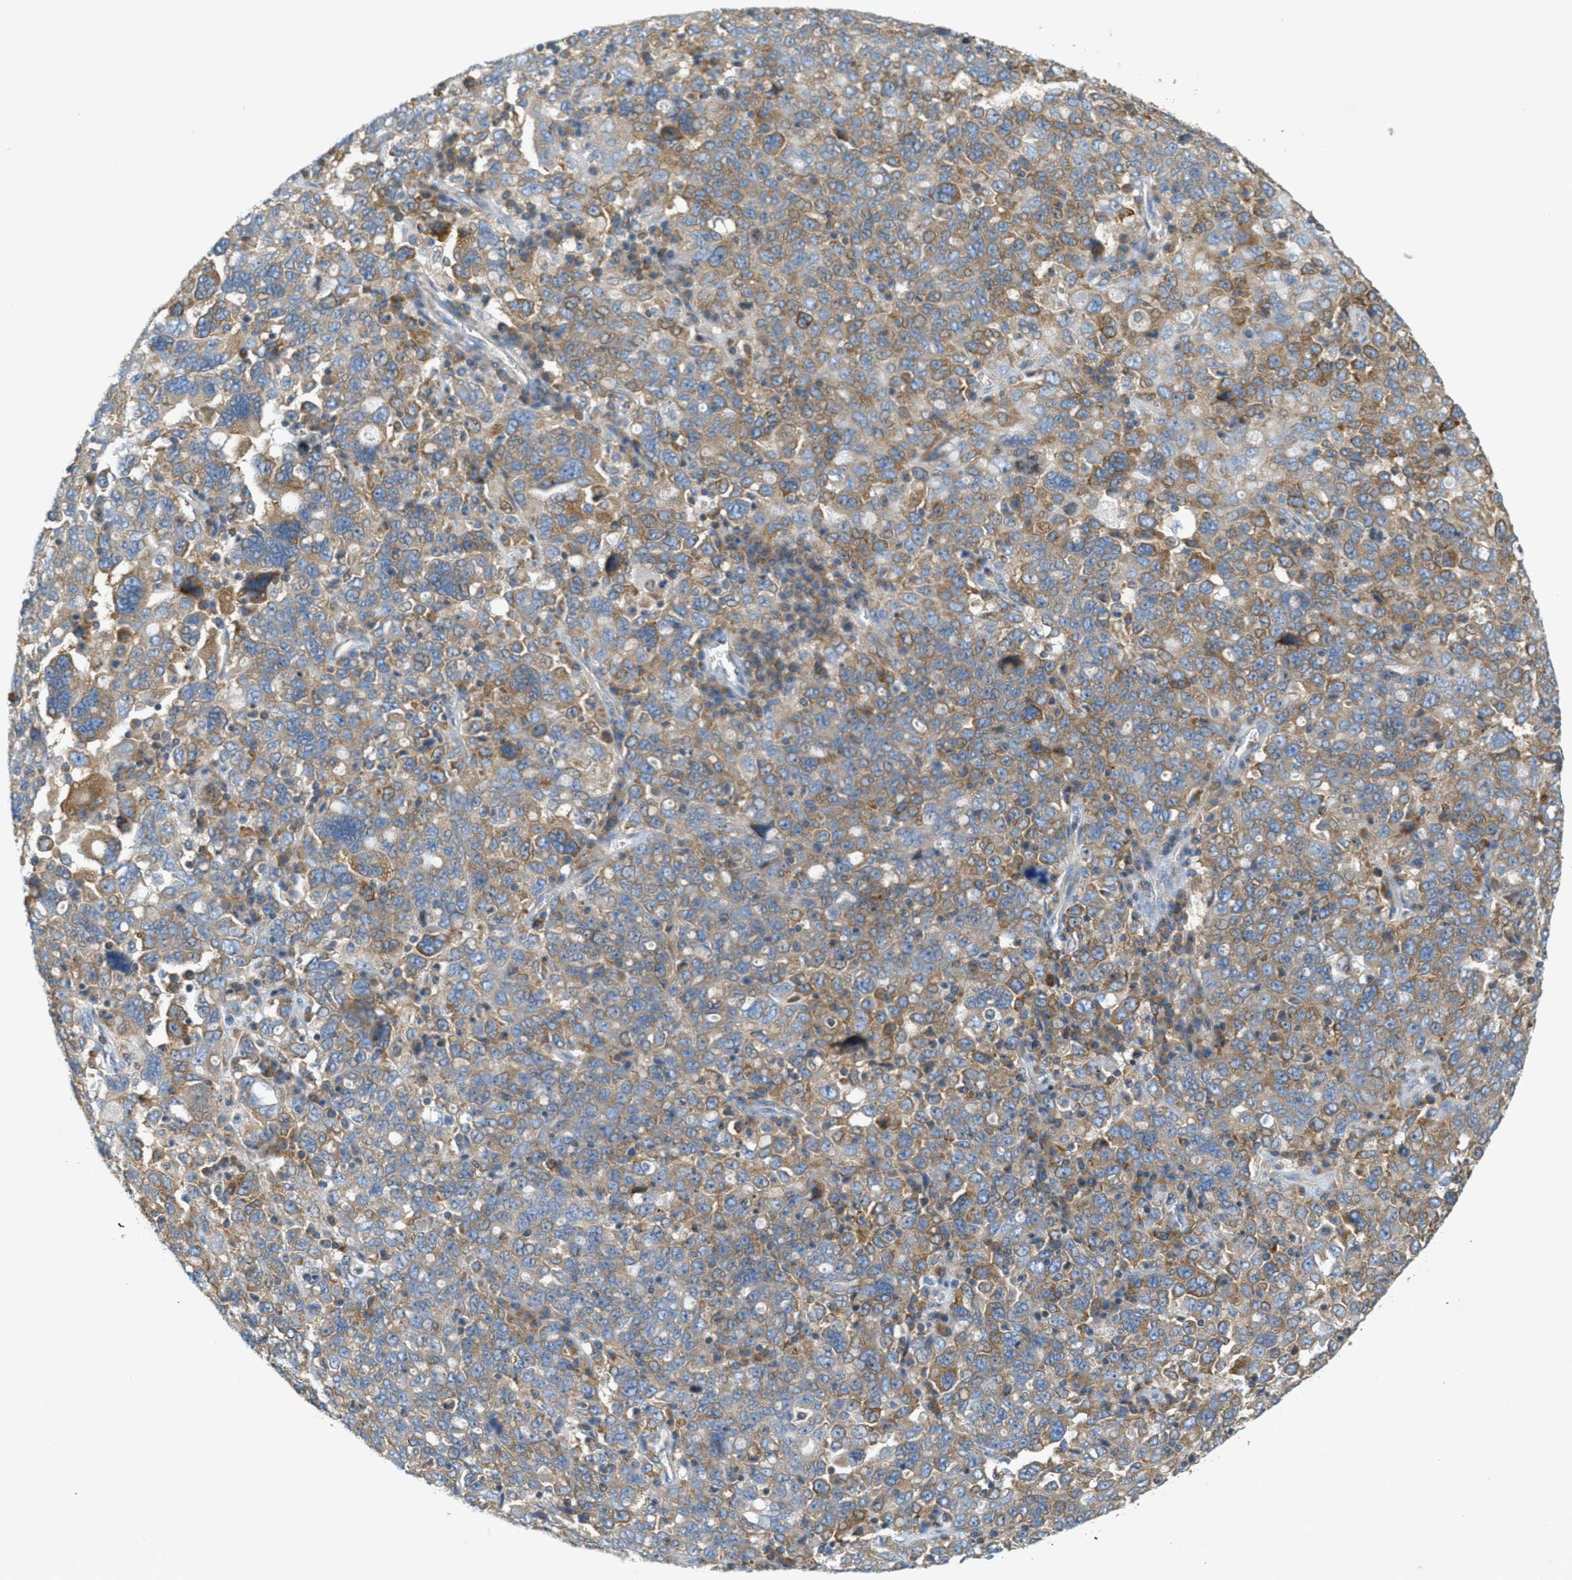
{"staining": {"intensity": "moderate", "quantity": "25%-75%", "location": "cytoplasmic/membranous"}, "tissue": "ovarian cancer", "cell_type": "Tumor cells", "image_type": "cancer", "snomed": [{"axis": "morphology", "description": "Carcinoma, endometroid"}, {"axis": "topography", "description": "Ovary"}], "caption": "Moderate cytoplasmic/membranous protein expression is present in approximately 25%-75% of tumor cells in ovarian cancer (endometroid carcinoma).", "gene": "ABCF1", "patient": {"sex": "female", "age": 62}}